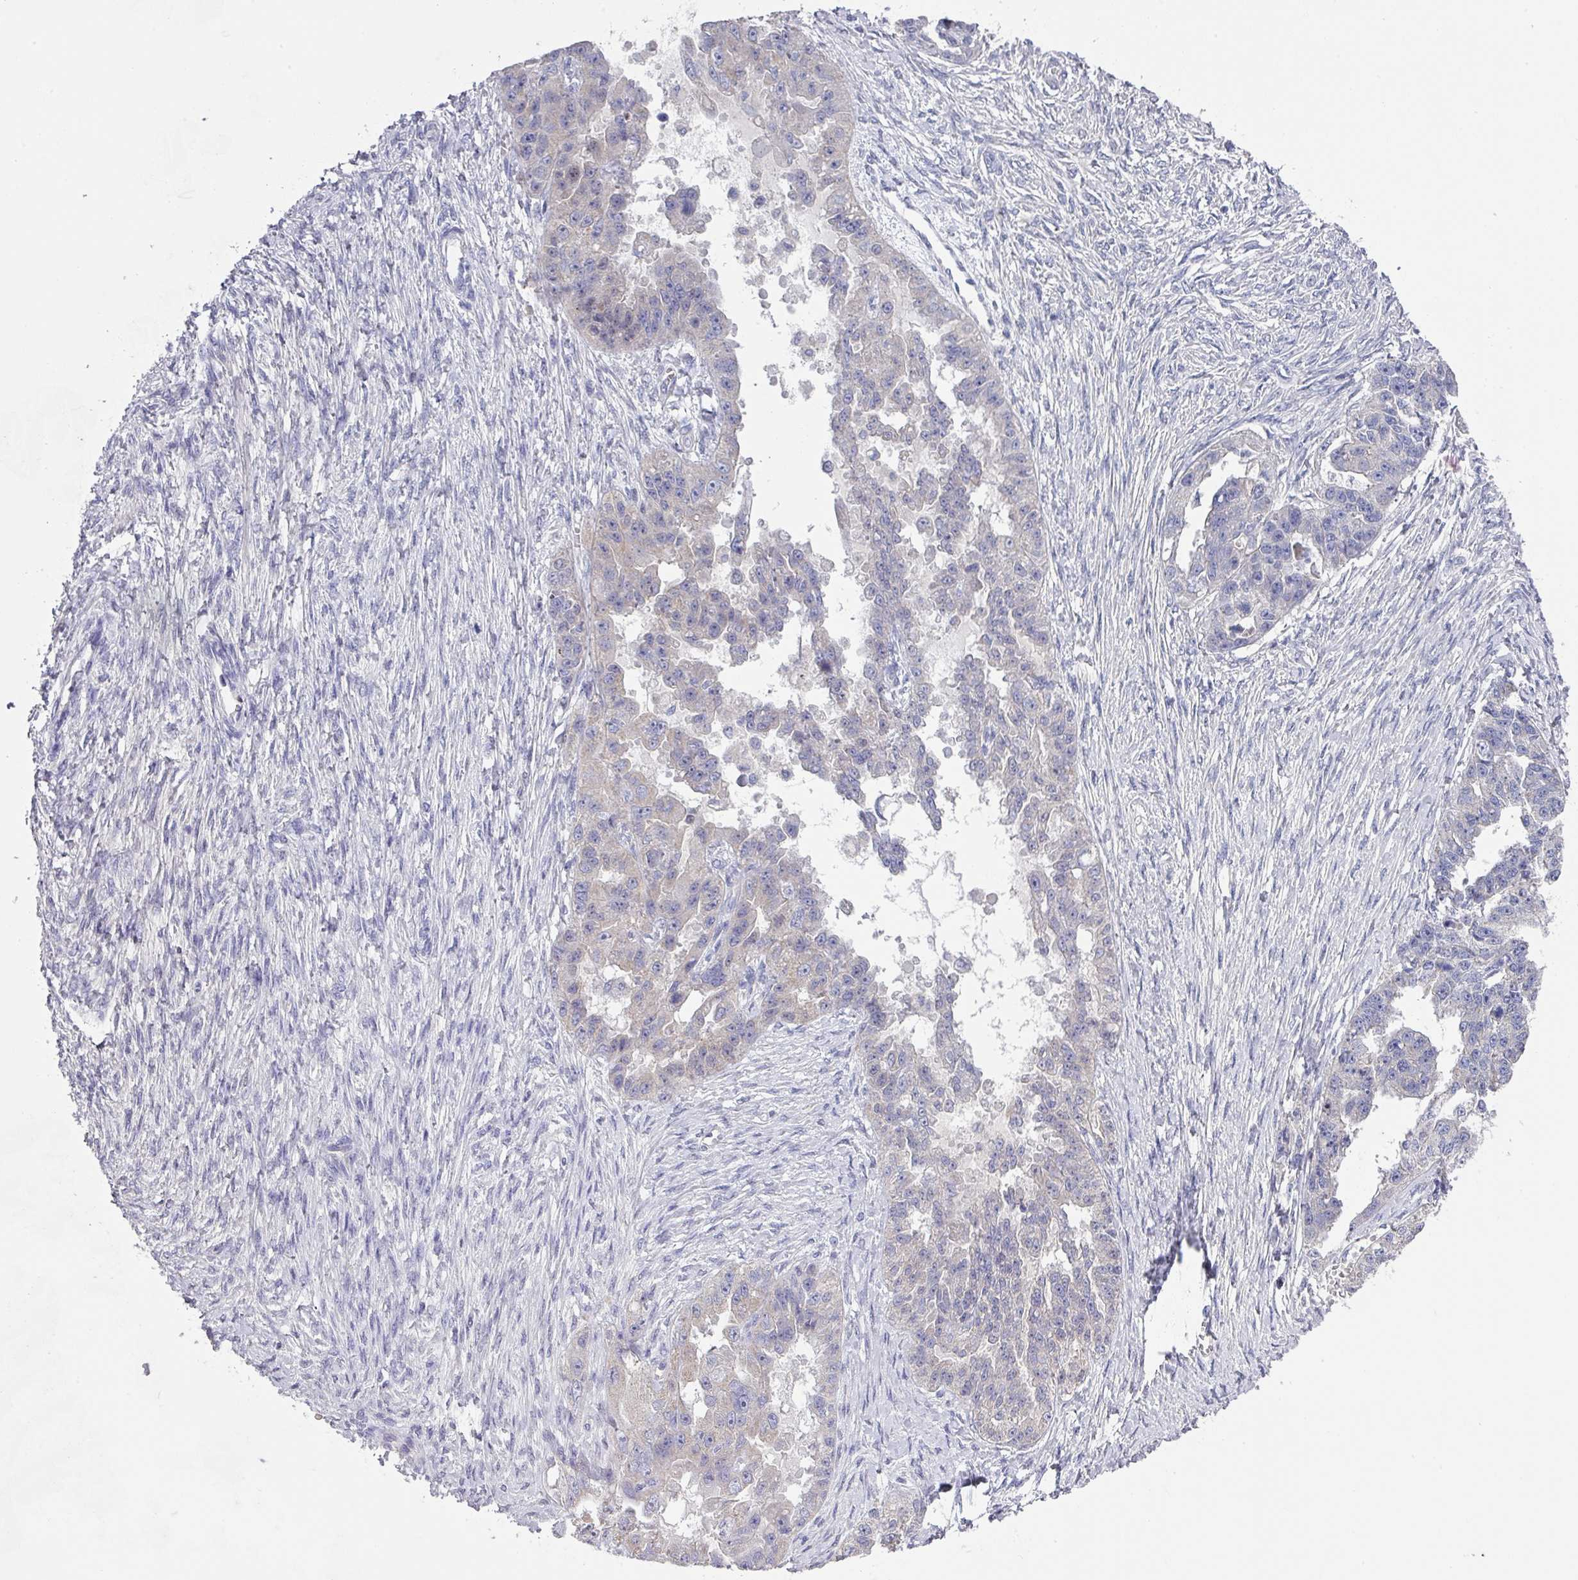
{"staining": {"intensity": "negative", "quantity": "none", "location": "none"}, "tissue": "ovarian cancer", "cell_type": "Tumor cells", "image_type": "cancer", "snomed": [{"axis": "morphology", "description": "Cystadenocarcinoma, serous, NOS"}, {"axis": "topography", "description": "Ovary"}], "caption": "High magnification brightfield microscopy of ovarian serous cystadenocarcinoma stained with DAB (brown) and counterstained with hematoxylin (blue): tumor cells show no significant positivity.", "gene": "DCAF12L2", "patient": {"sex": "female", "age": 58}}